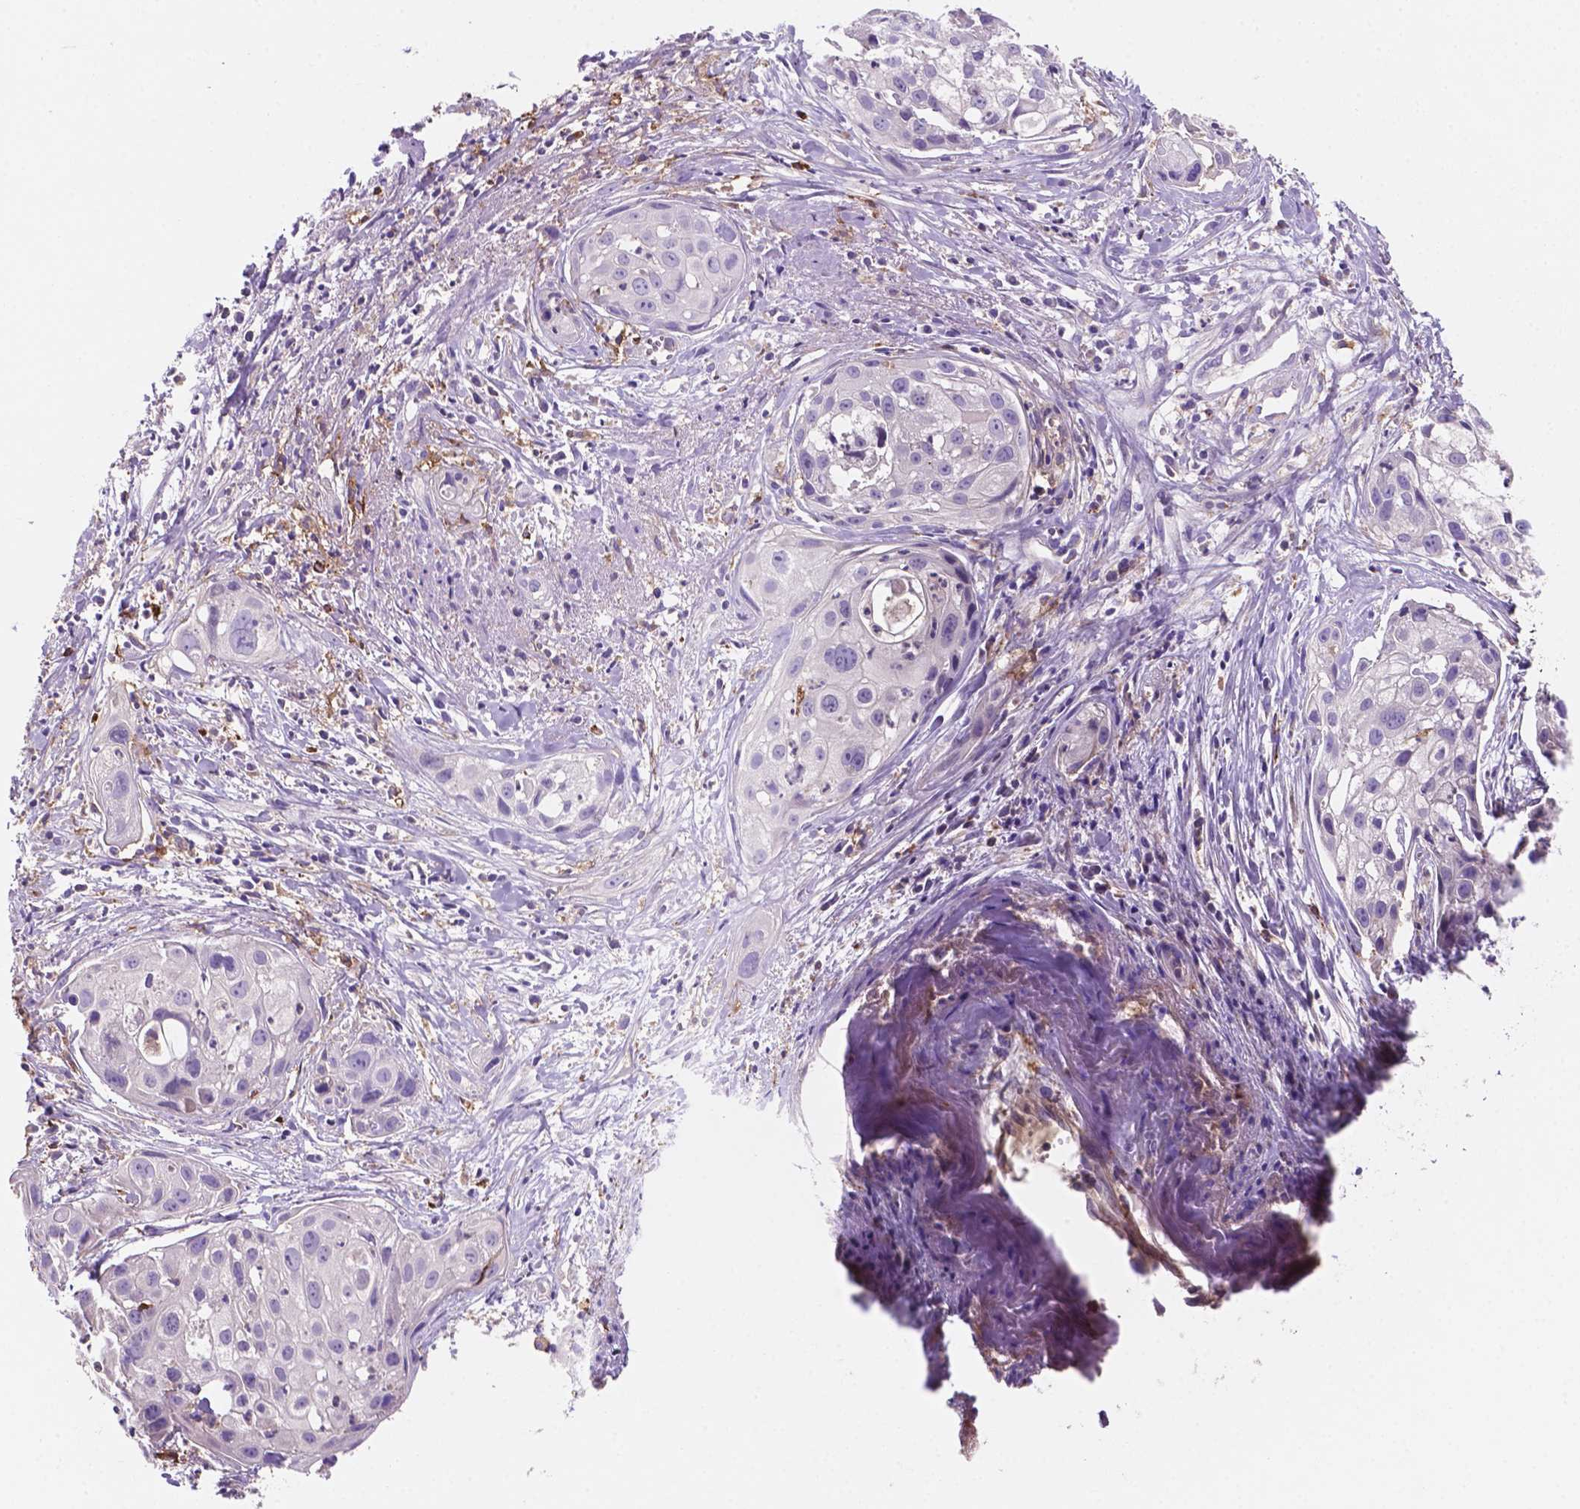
{"staining": {"intensity": "negative", "quantity": "none", "location": "none"}, "tissue": "cervical cancer", "cell_type": "Tumor cells", "image_type": "cancer", "snomed": [{"axis": "morphology", "description": "Squamous cell carcinoma, NOS"}, {"axis": "topography", "description": "Cervix"}], "caption": "High power microscopy image of an IHC photomicrograph of squamous cell carcinoma (cervical), revealing no significant positivity in tumor cells.", "gene": "MKRN2OS", "patient": {"sex": "female", "age": 53}}